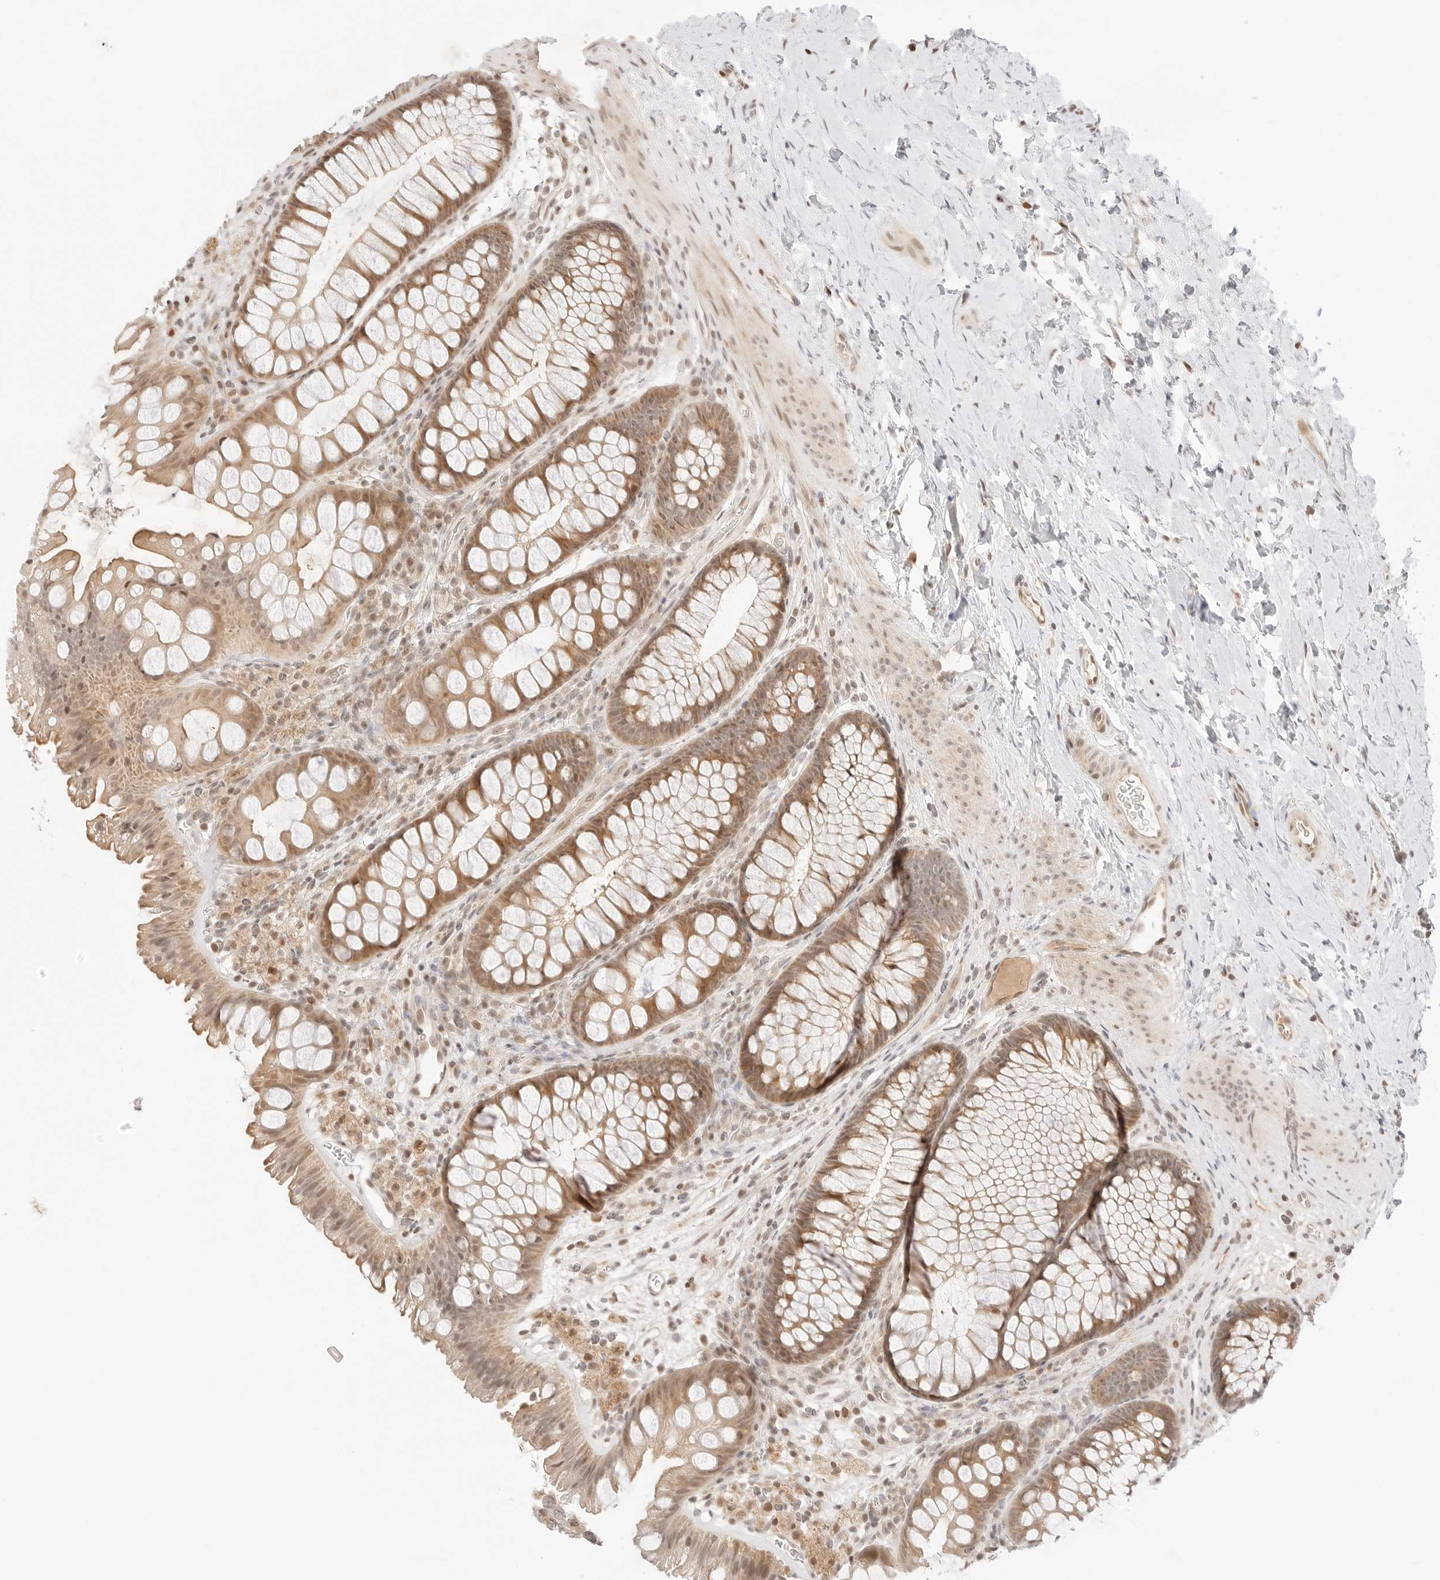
{"staining": {"intensity": "moderate", "quantity": ">75%", "location": "cytoplasmic/membranous,nuclear"}, "tissue": "colon", "cell_type": "Endothelial cells", "image_type": "normal", "snomed": [{"axis": "morphology", "description": "Normal tissue, NOS"}, {"axis": "topography", "description": "Colon"}], "caption": "Normal colon shows moderate cytoplasmic/membranous,nuclear positivity in about >75% of endothelial cells.", "gene": "RPS6KL1", "patient": {"sex": "female", "age": 62}}